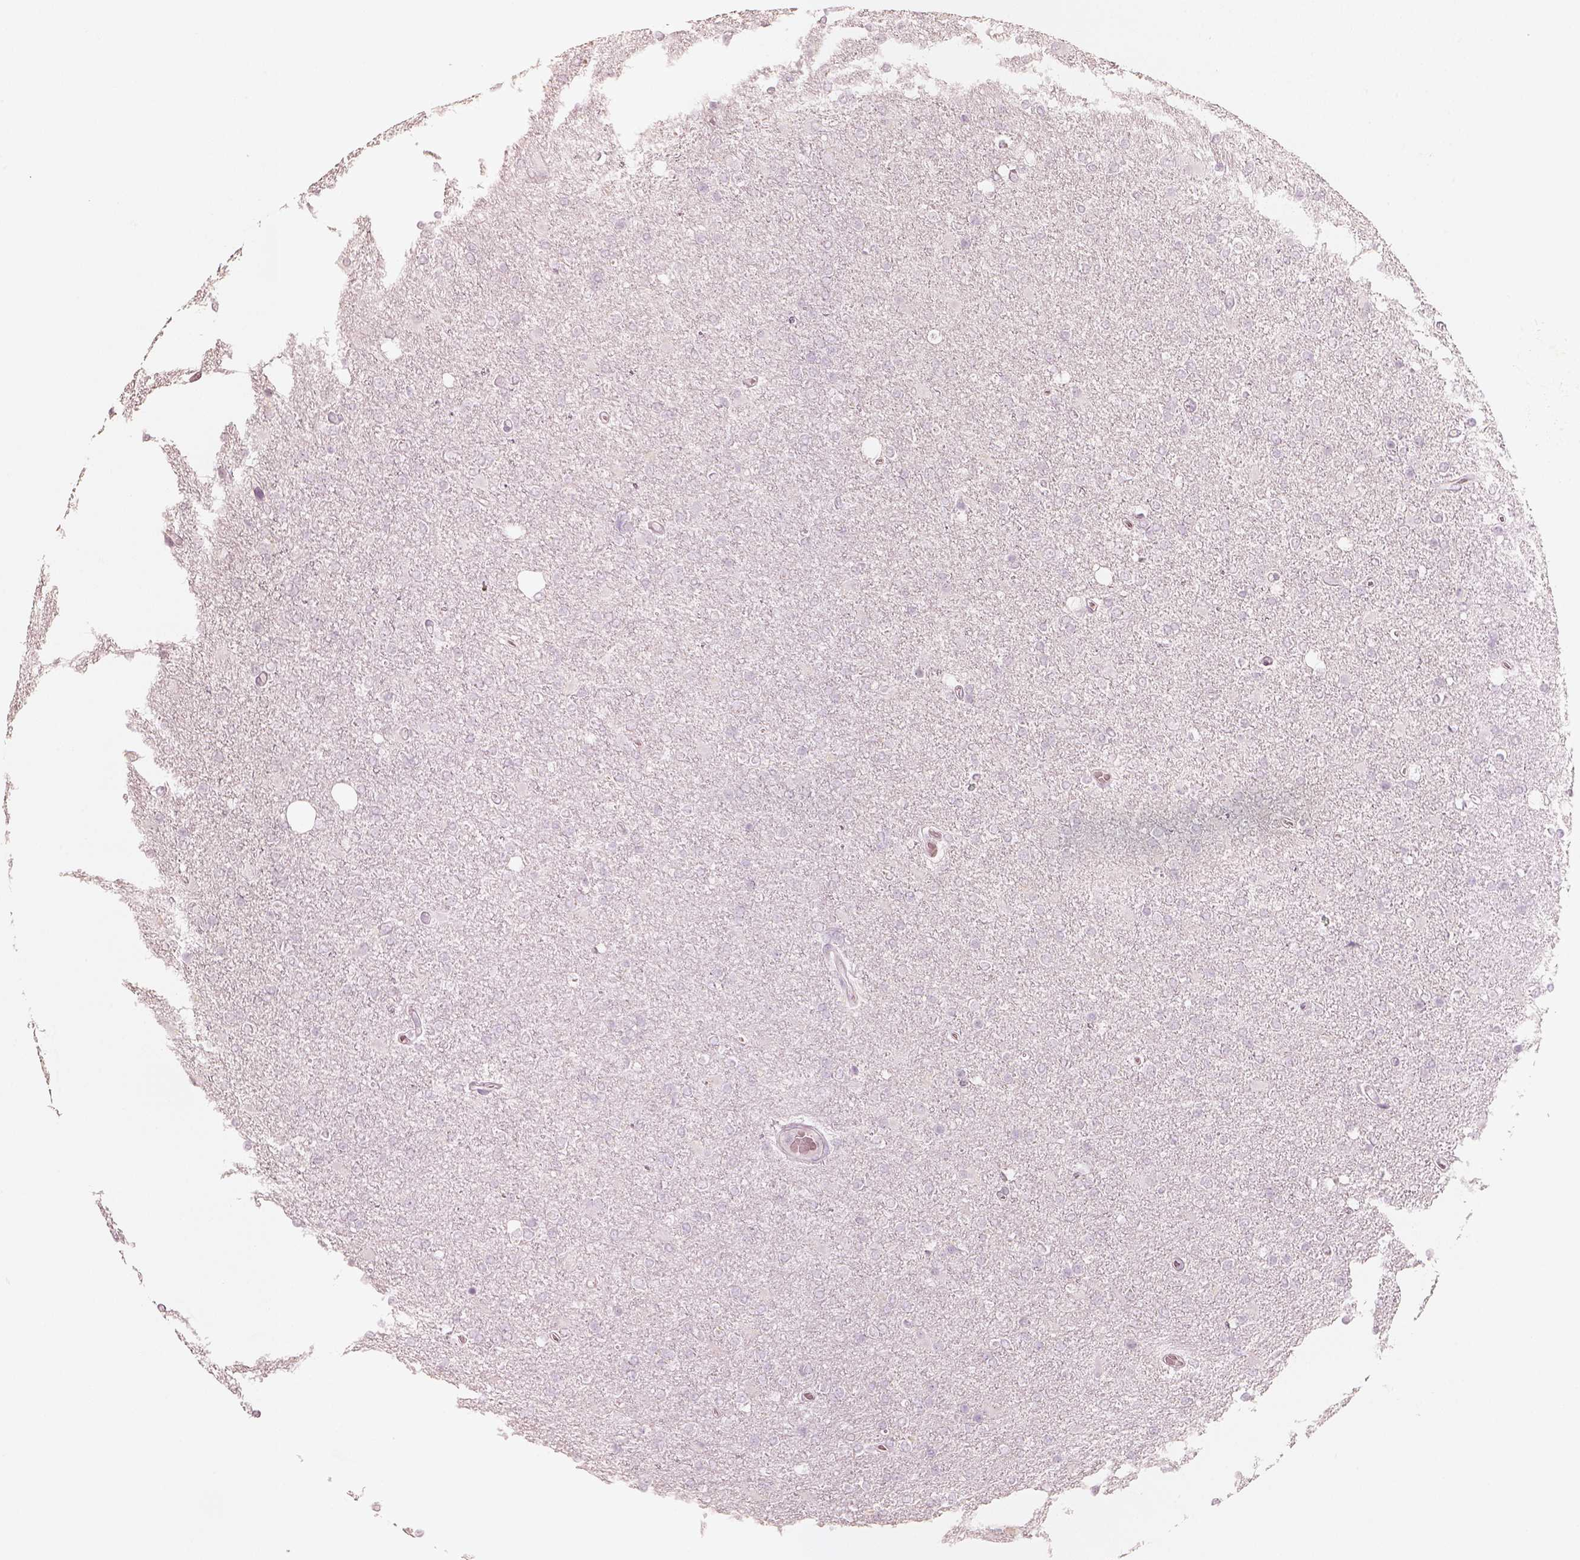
{"staining": {"intensity": "negative", "quantity": "none", "location": "none"}, "tissue": "glioma", "cell_type": "Tumor cells", "image_type": "cancer", "snomed": [{"axis": "morphology", "description": "Glioma, malignant, High grade"}, {"axis": "topography", "description": "Cerebral cortex"}], "caption": "An image of malignant glioma (high-grade) stained for a protein displays no brown staining in tumor cells. Brightfield microscopy of immunohistochemistry (IHC) stained with DAB (brown) and hematoxylin (blue), captured at high magnification.", "gene": "KRT72", "patient": {"sex": "male", "age": 70}}